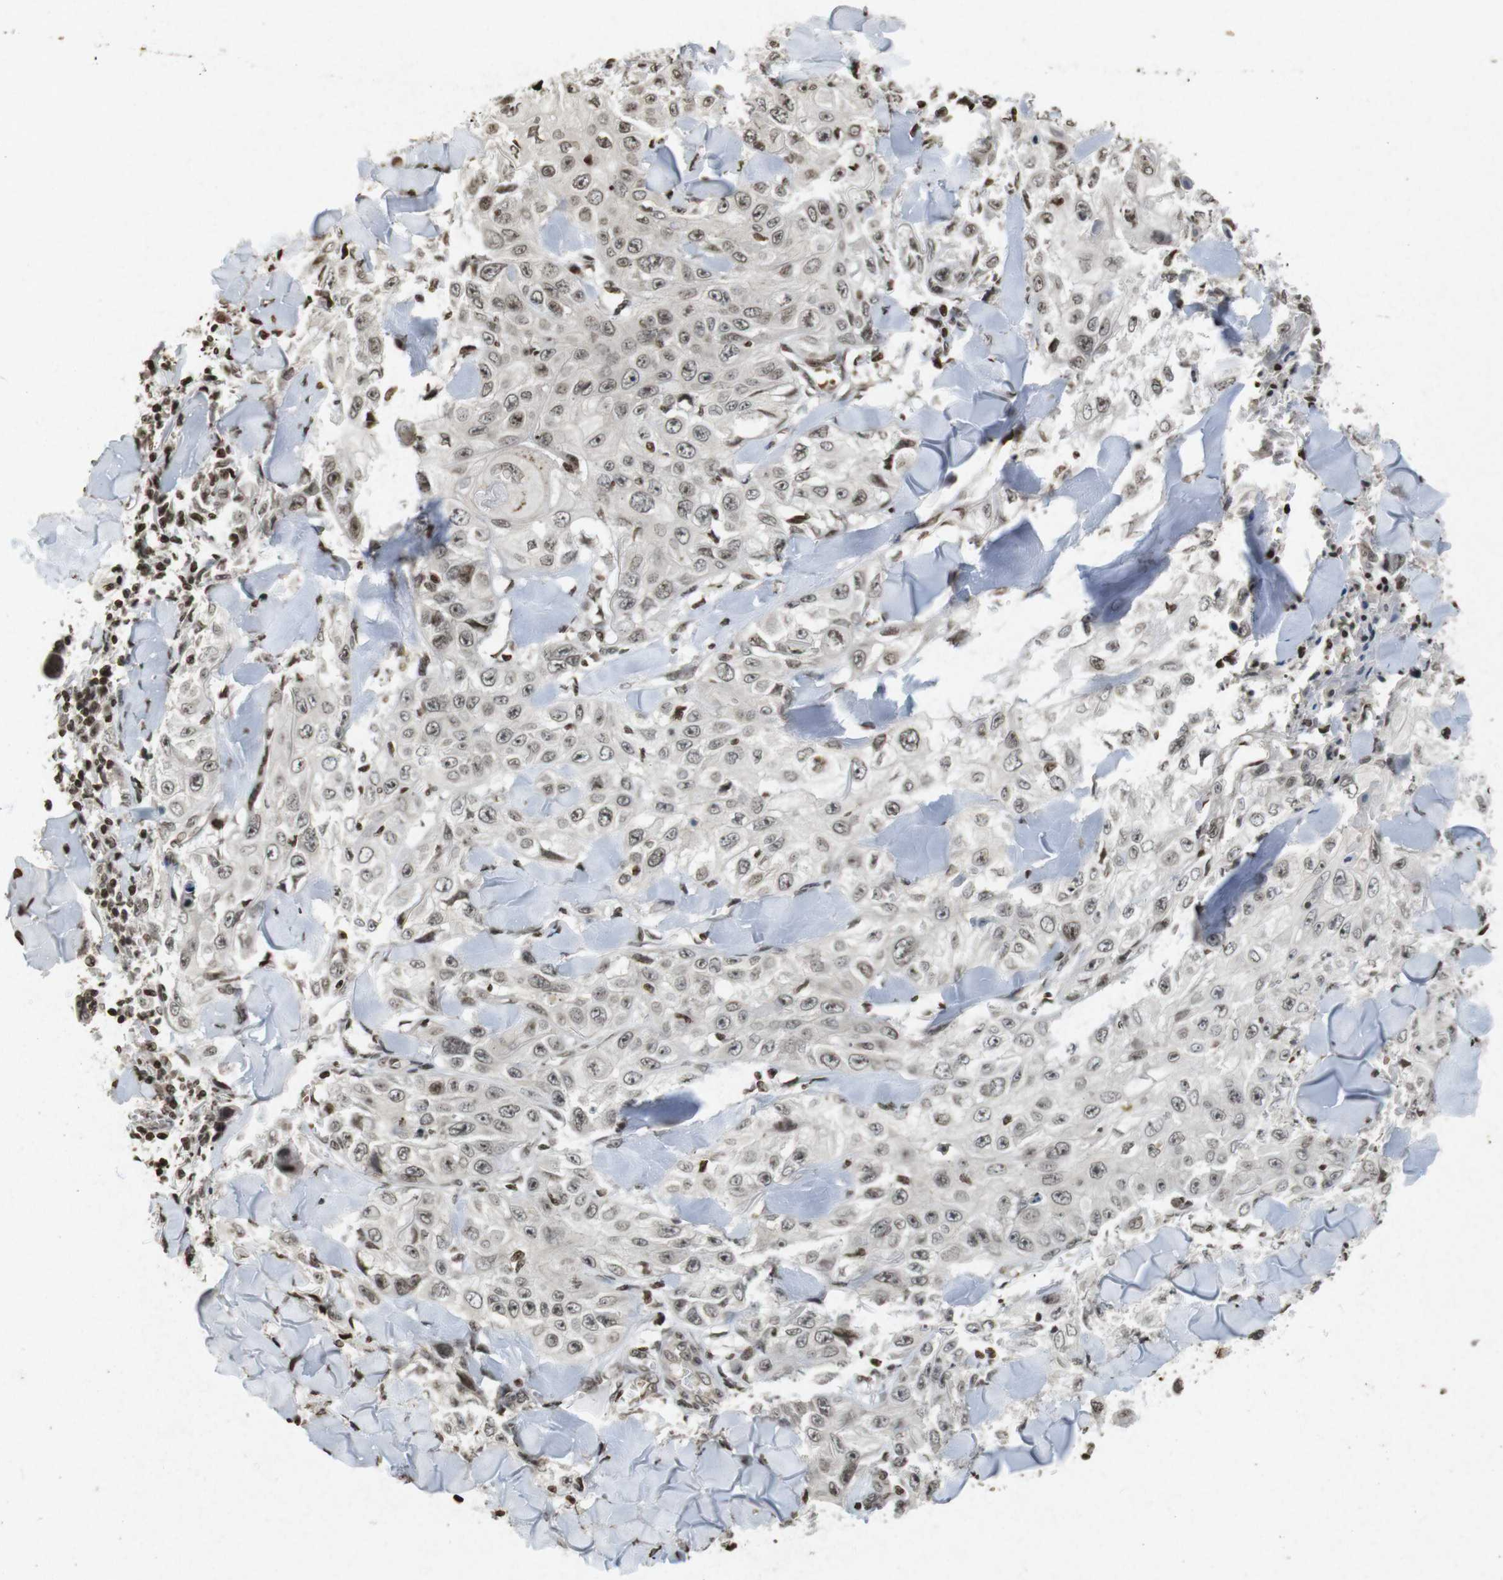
{"staining": {"intensity": "moderate", "quantity": "25%-75%", "location": "nuclear"}, "tissue": "skin cancer", "cell_type": "Tumor cells", "image_type": "cancer", "snomed": [{"axis": "morphology", "description": "Squamous cell carcinoma, NOS"}, {"axis": "topography", "description": "Skin"}], "caption": "Moderate nuclear expression is appreciated in about 25%-75% of tumor cells in skin cancer.", "gene": "FOXA3", "patient": {"sex": "male", "age": 86}}